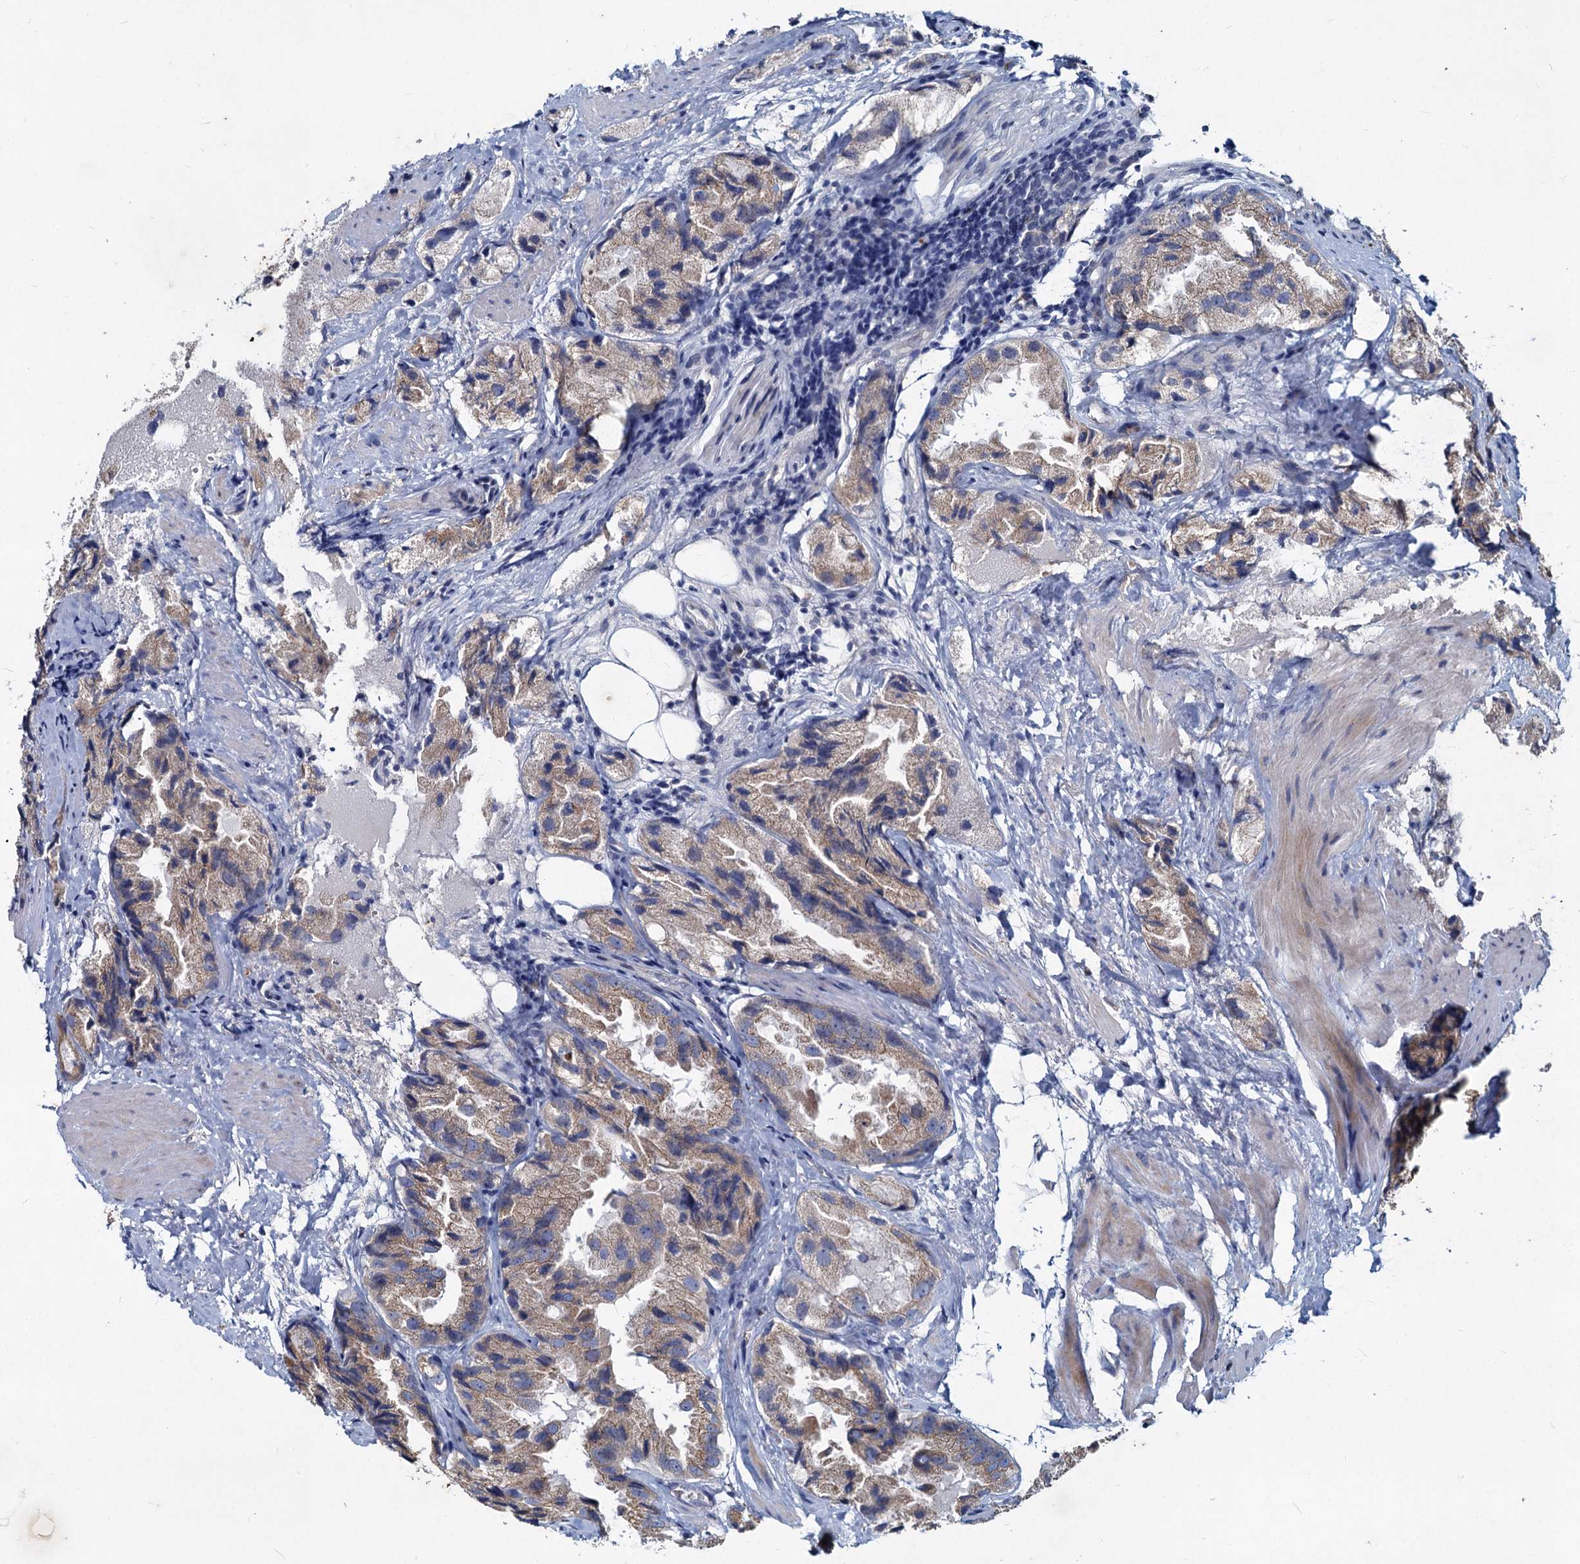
{"staining": {"intensity": "weak", "quantity": "25%-75%", "location": "cytoplasmic/membranous"}, "tissue": "prostate cancer", "cell_type": "Tumor cells", "image_type": "cancer", "snomed": [{"axis": "morphology", "description": "Adenocarcinoma, High grade"}, {"axis": "topography", "description": "Prostate"}], "caption": "Prostate cancer (adenocarcinoma (high-grade)) stained for a protein reveals weak cytoplasmic/membranous positivity in tumor cells.", "gene": "TMX2", "patient": {"sex": "male", "age": 66}}